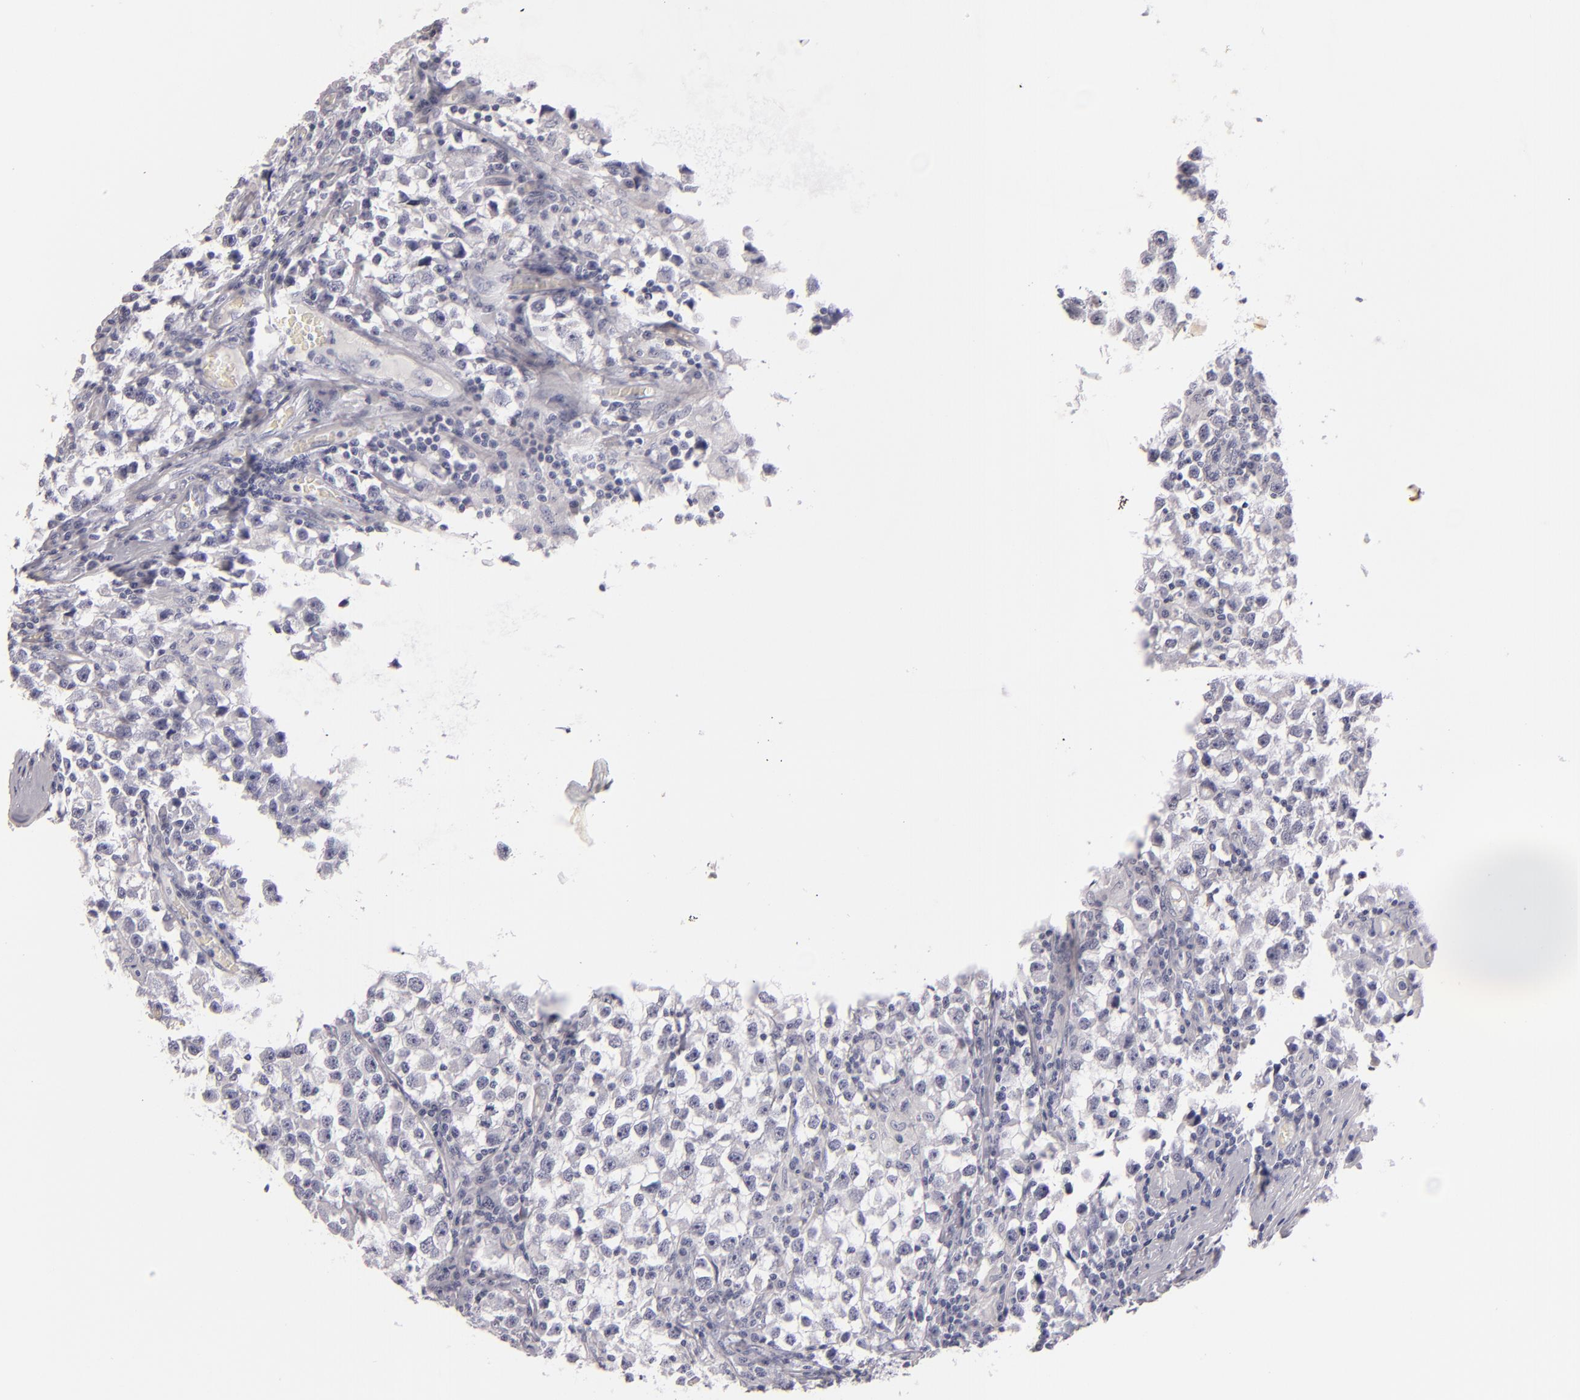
{"staining": {"intensity": "negative", "quantity": "none", "location": "none"}, "tissue": "testis cancer", "cell_type": "Tumor cells", "image_type": "cancer", "snomed": [{"axis": "morphology", "description": "Seminoma, NOS"}, {"axis": "topography", "description": "Testis"}], "caption": "Photomicrograph shows no significant protein staining in tumor cells of testis seminoma.", "gene": "F13A1", "patient": {"sex": "male", "age": 33}}